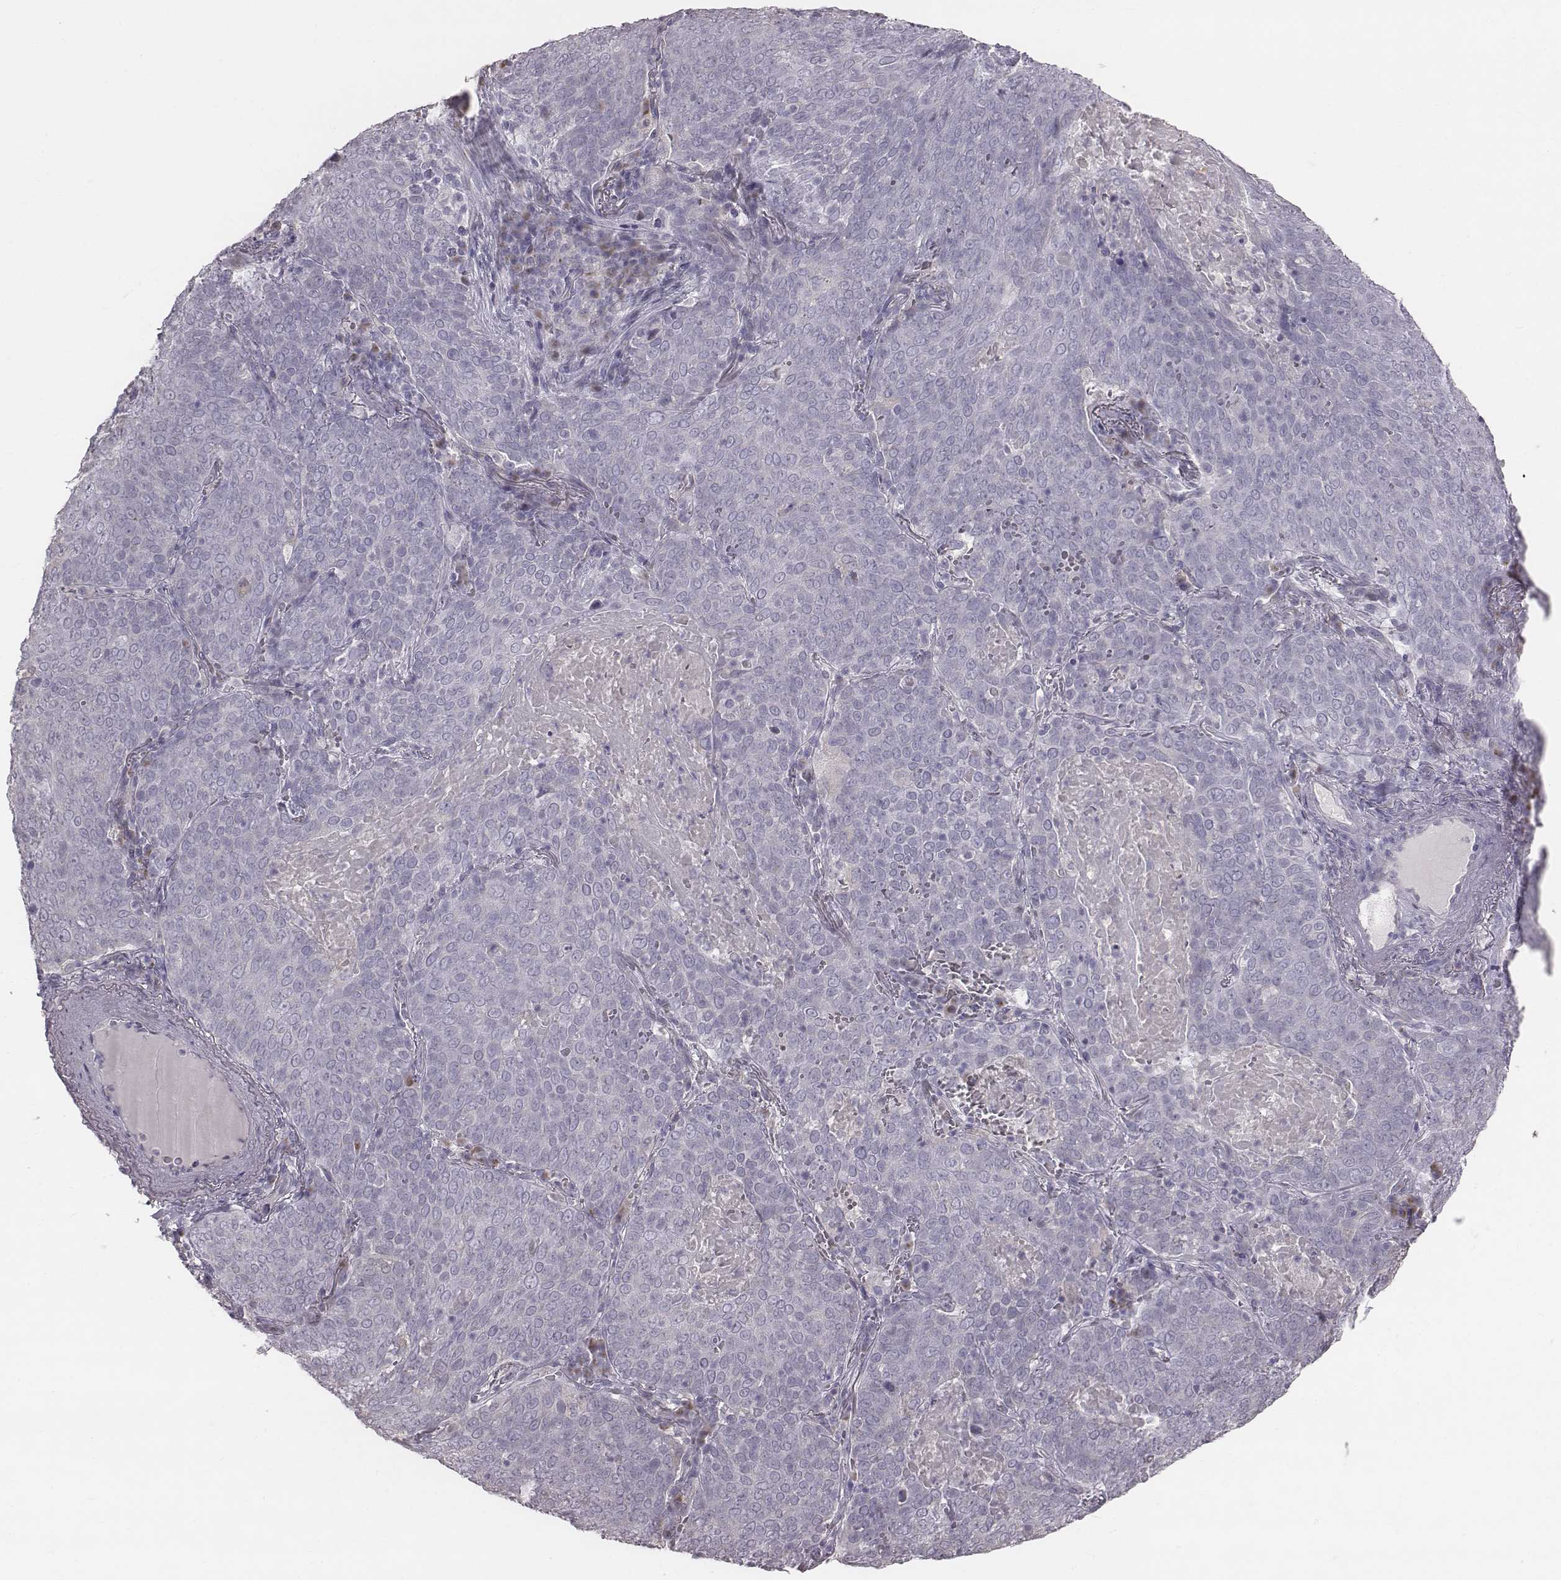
{"staining": {"intensity": "negative", "quantity": "none", "location": "none"}, "tissue": "lung cancer", "cell_type": "Tumor cells", "image_type": "cancer", "snomed": [{"axis": "morphology", "description": "Squamous cell carcinoma, NOS"}, {"axis": "topography", "description": "Lung"}], "caption": "DAB immunohistochemical staining of lung squamous cell carcinoma shows no significant expression in tumor cells.", "gene": "C6orf58", "patient": {"sex": "male", "age": 82}}